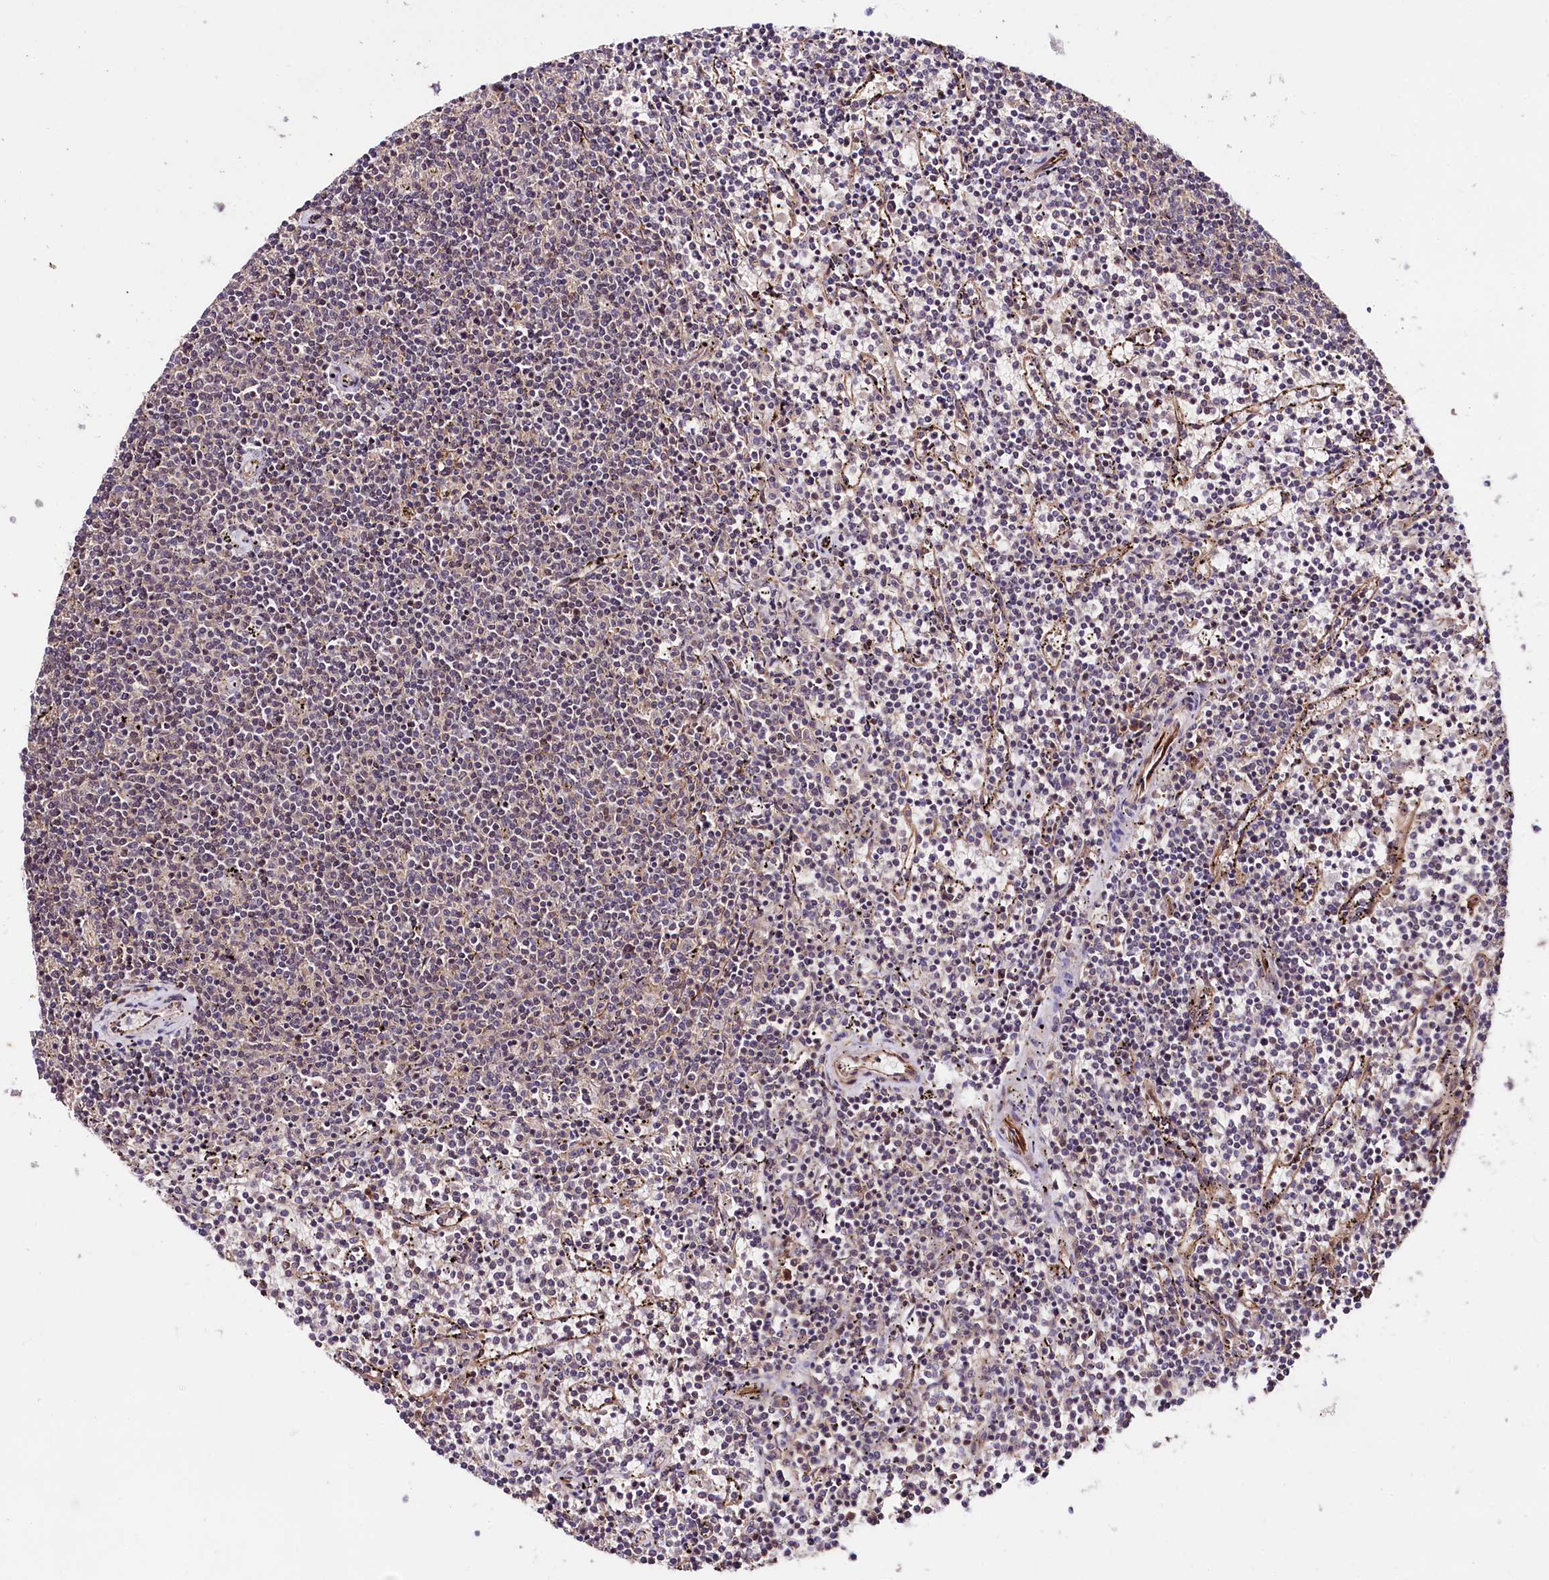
{"staining": {"intensity": "negative", "quantity": "none", "location": "none"}, "tissue": "lymphoma", "cell_type": "Tumor cells", "image_type": "cancer", "snomed": [{"axis": "morphology", "description": "Malignant lymphoma, non-Hodgkin's type, Low grade"}, {"axis": "topography", "description": "Spleen"}], "caption": "Tumor cells are negative for protein expression in human malignant lymphoma, non-Hodgkin's type (low-grade).", "gene": "TAFAZZIN", "patient": {"sex": "female", "age": 50}}